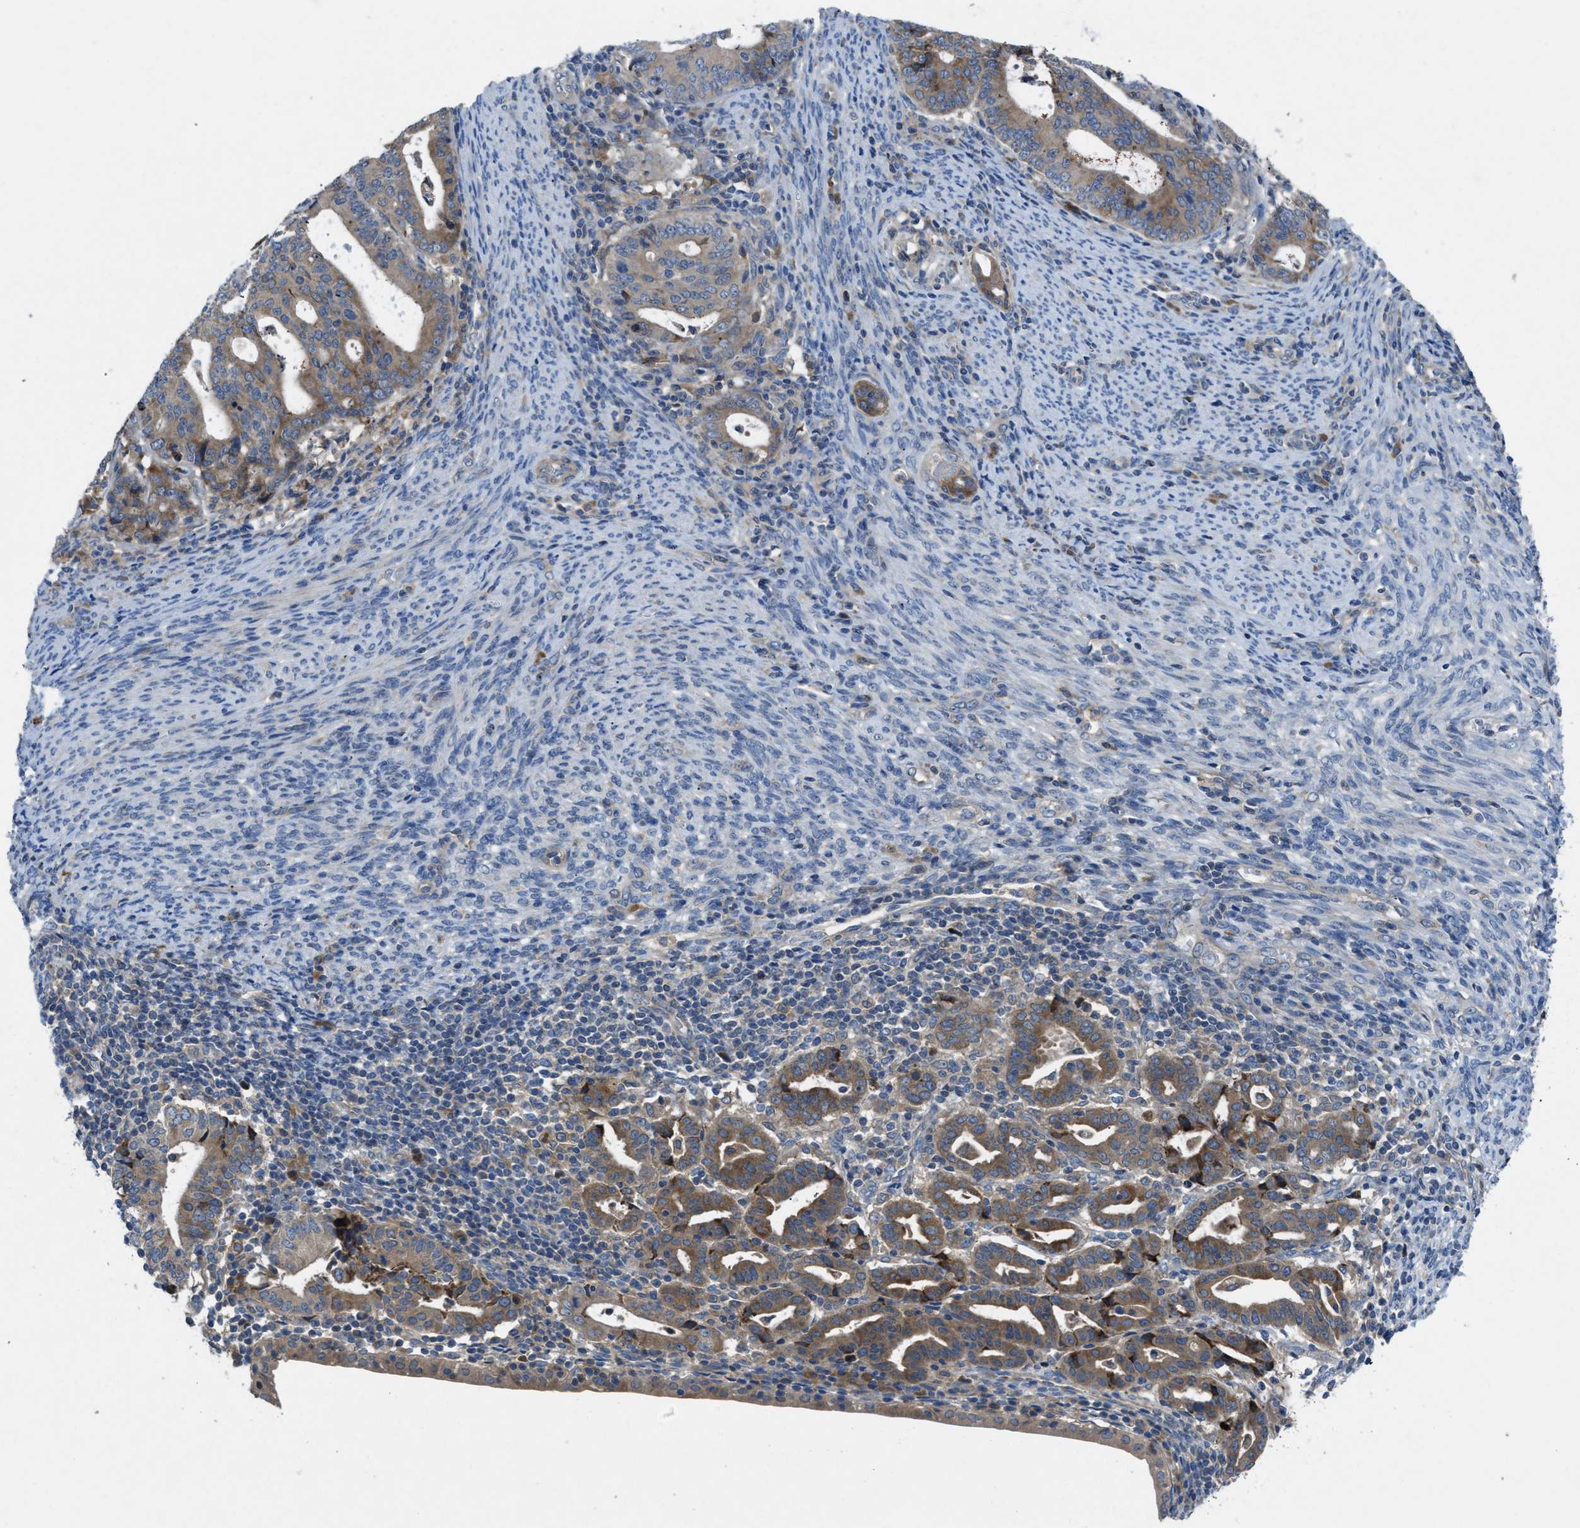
{"staining": {"intensity": "moderate", "quantity": ">75%", "location": "cytoplasmic/membranous"}, "tissue": "endometrial cancer", "cell_type": "Tumor cells", "image_type": "cancer", "snomed": [{"axis": "morphology", "description": "Adenocarcinoma, NOS"}, {"axis": "topography", "description": "Uterus"}], "caption": "An image showing moderate cytoplasmic/membranous staining in about >75% of tumor cells in endometrial adenocarcinoma, as visualized by brown immunohistochemical staining.", "gene": "MAP3K20", "patient": {"sex": "female", "age": 83}}